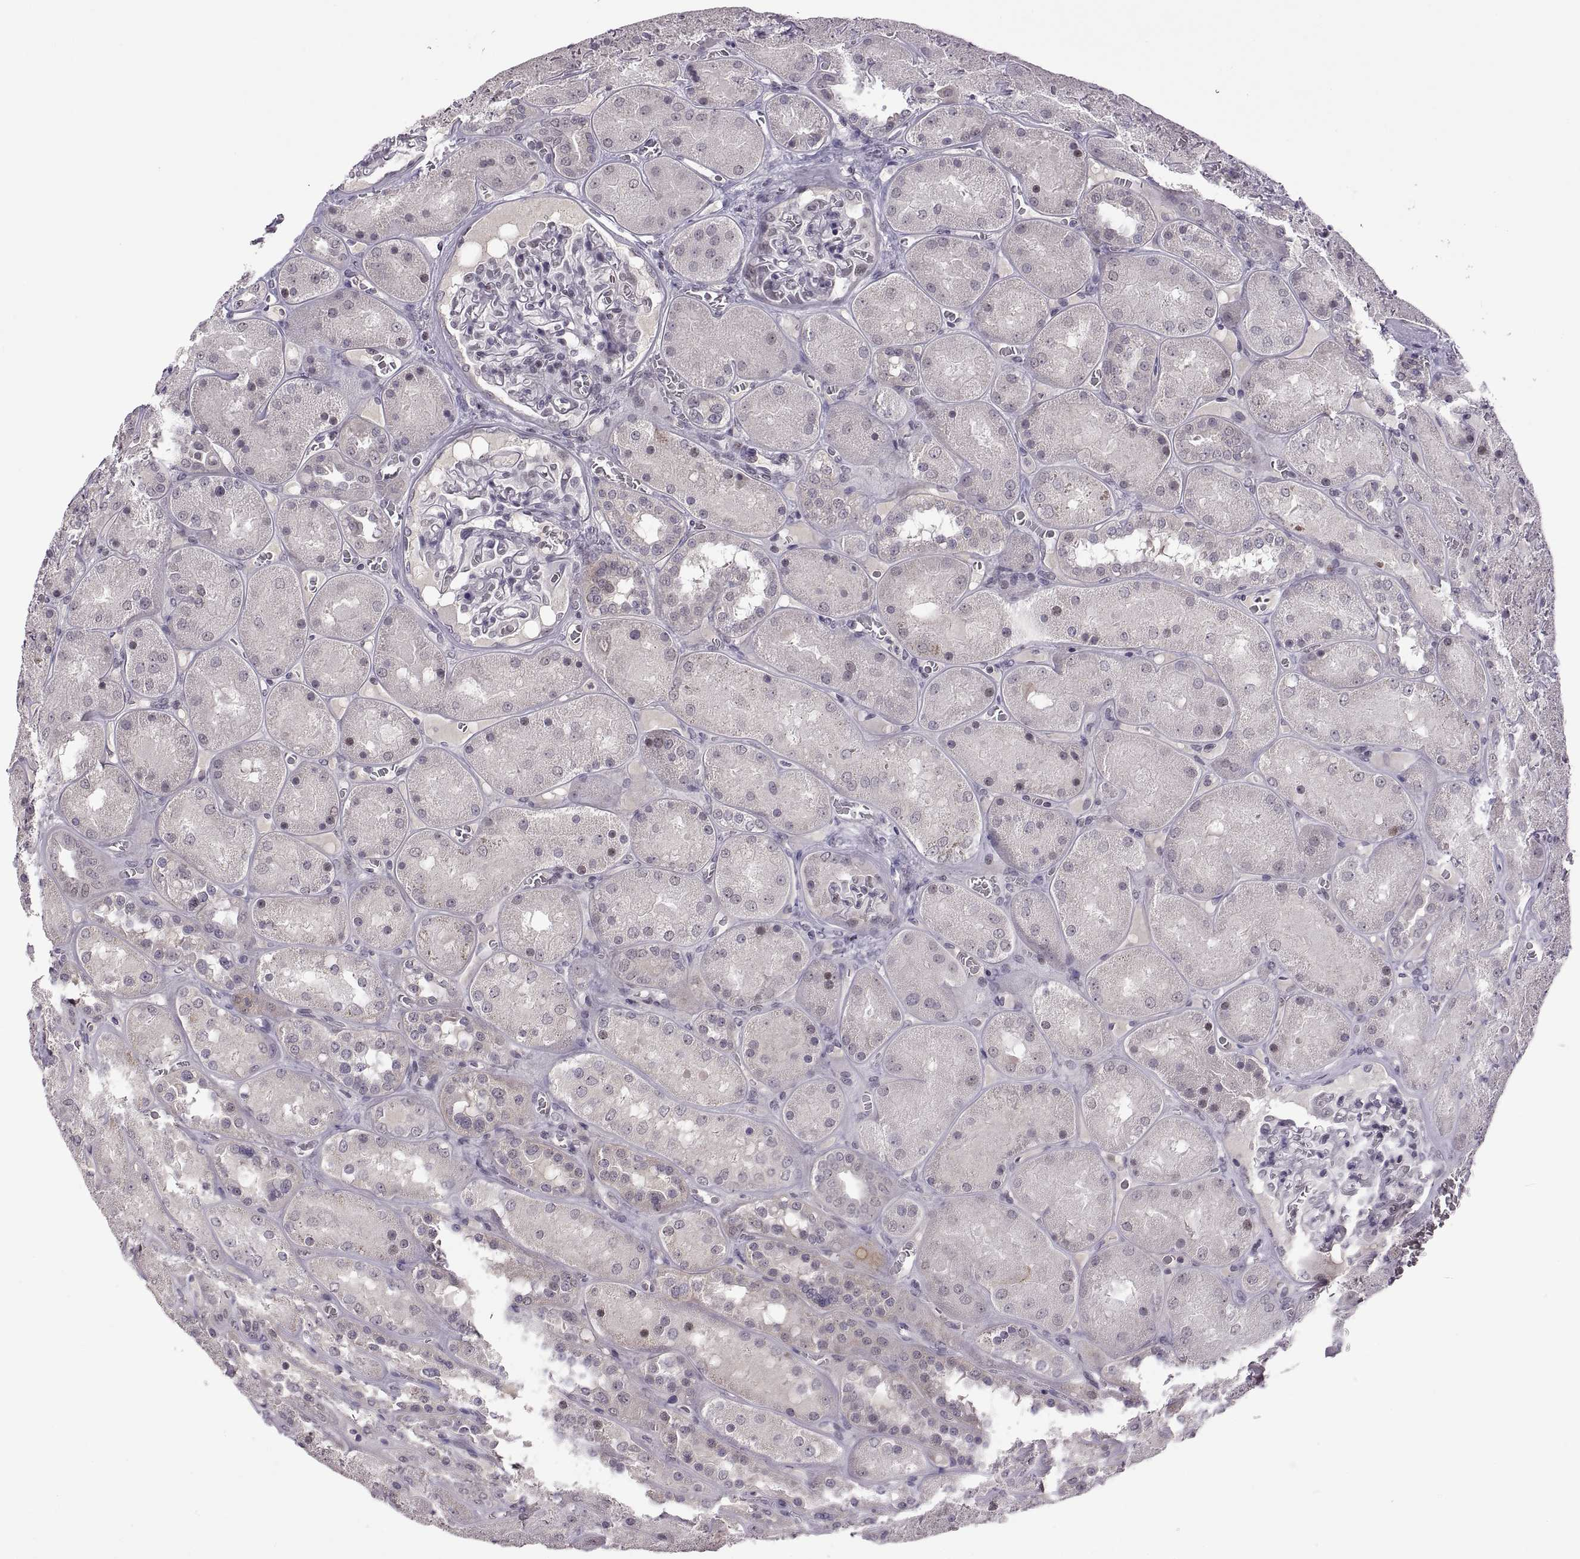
{"staining": {"intensity": "negative", "quantity": "none", "location": "none"}, "tissue": "kidney", "cell_type": "Cells in glomeruli", "image_type": "normal", "snomed": [{"axis": "morphology", "description": "Normal tissue, NOS"}, {"axis": "topography", "description": "Kidney"}], "caption": "Histopathology image shows no significant protein positivity in cells in glomeruli of benign kidney. (DAB (3,3'-diaminobenzidine) immunohistochemistry (IHC) with hematoxylin counter stain).", "gene": "NEK2", "patient": {"sex": "male", "age": 73}}